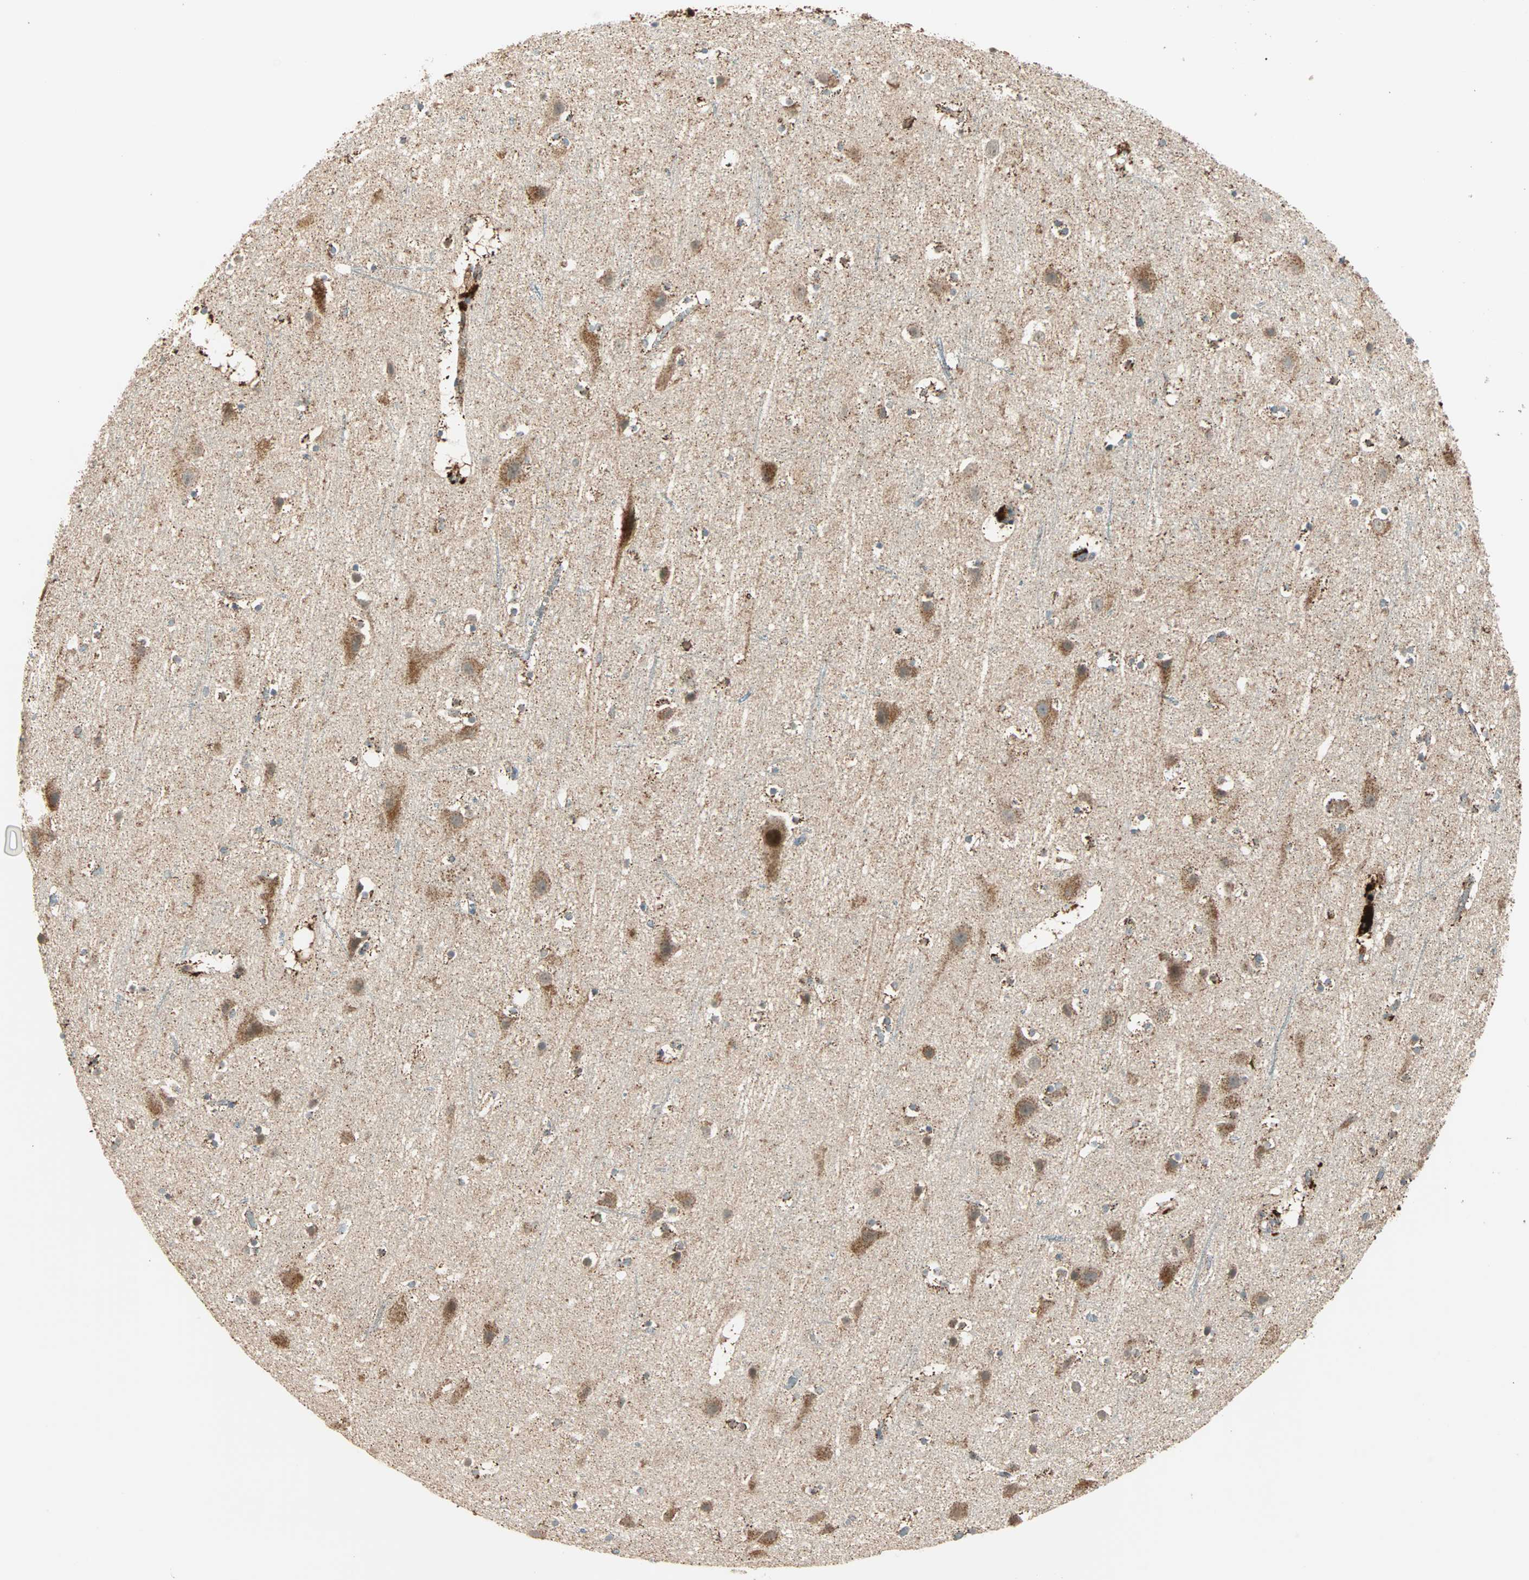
{"staining": {"intensity": "weak", "quantity": "25%-75%", "location": "cytoplasmic/membranous"}, "tissue": "cerebral cortex", "cell_type": "Endothelial cells", "image_type": "normal", "snomed": [{"axis": "morphology", "description": "Normal tissue, NOS"}, {"axis": "topography", "description": "Cerebral cortex"}], "caption": "Immunohistochemistry histopathology image of unremarkable cerebral cortex: human cerebral cortex stained using IHC reveals low levels of weak protein expression localized specifically in the cytoplasmic/membranous of endothelial cells, appearing as a cytoplasmic/membranous brown color.", "gene": "SPRY4", "patient": {"sex": "male", "age": 45}}